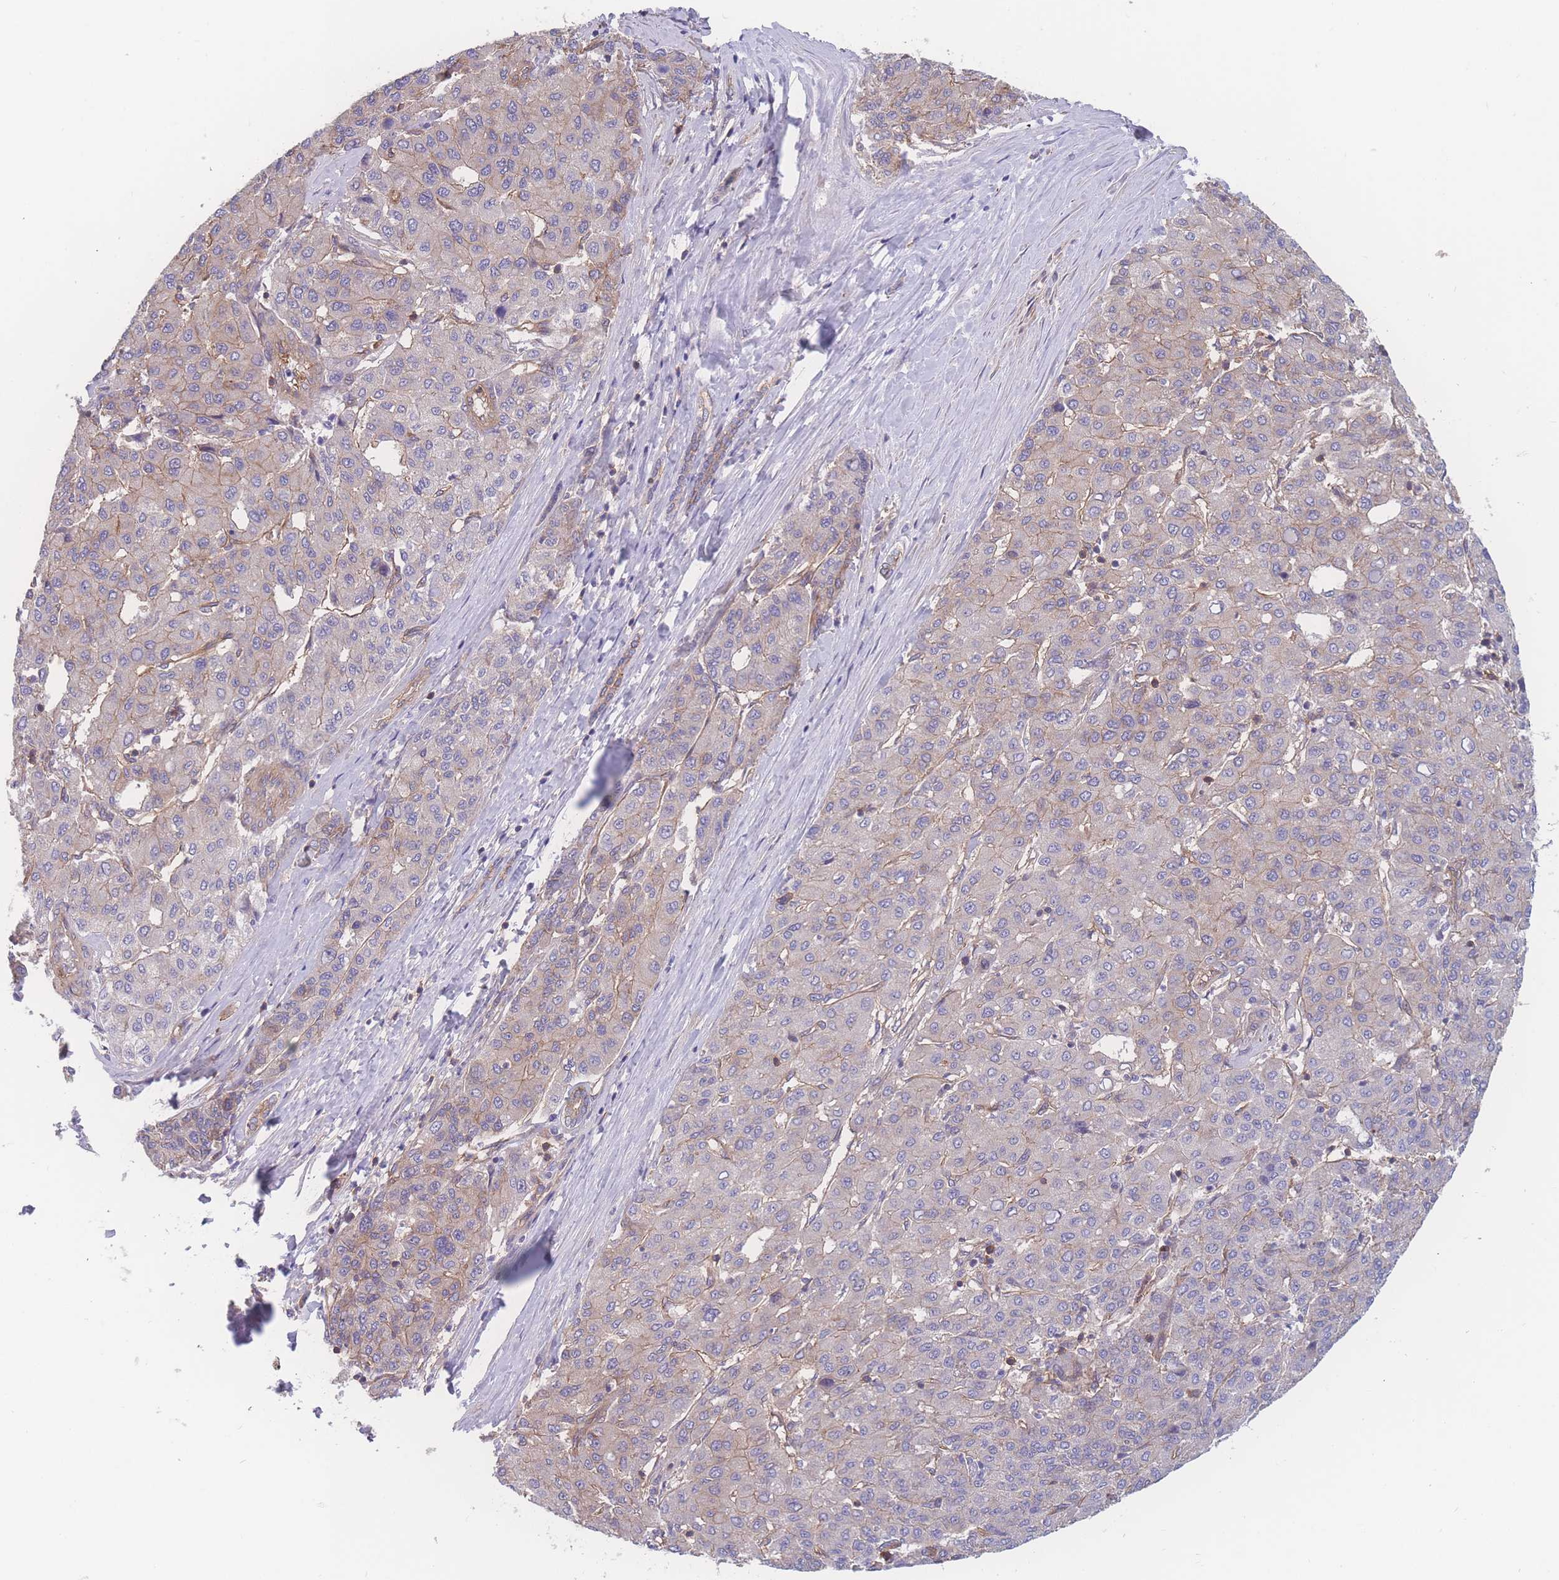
{"staining": {"intensity": "weak", "quantity": "25%-75%", "location": "cytoplasmic/membranous"}, "tissue": "liver cancer", "cell_type": "Tumor cells", "image_type": "cancer", "snomed": [{"axis": "morphology", "description": "Carcinoma, Hepatocellular, NOS"}, {"axis": "topography", "description": "Liver"}], "caption": "Human liver hepatocellular carcinoma stained for a protein (brown) shows weak cytoplasmic/membranous positive positivity in about 25%-75% of tumor cells.", "gene": "CFAP97", "patient": {"sex": "male", "age": 65}}